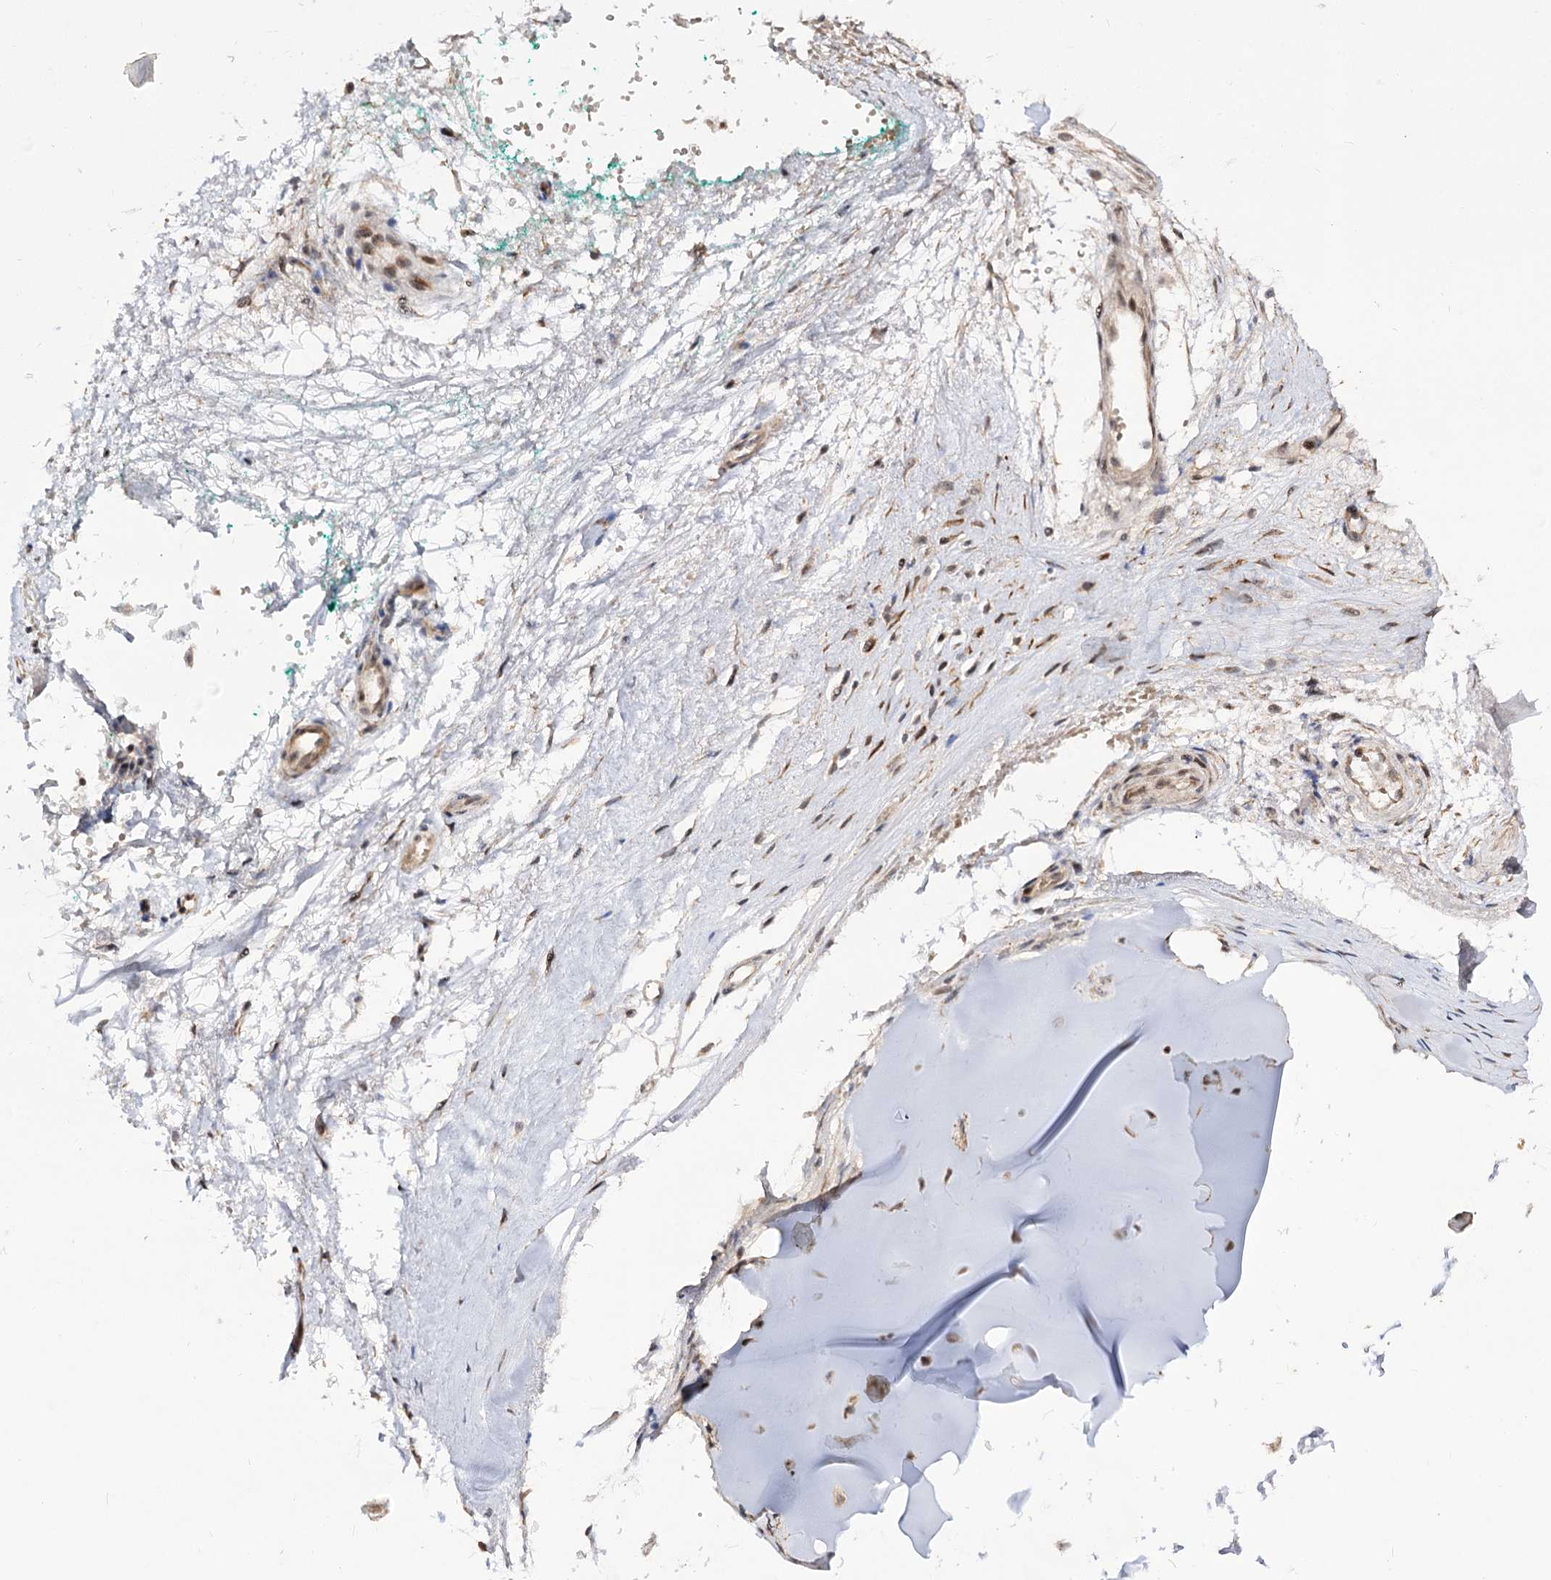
{"staining": {"intensity": "moderate", "quantity": "<25%", "location": "nuclear"}, "tissue": "adipose tissue", "cell_type": "Adipocytes", "image_type": "normal", "snomed": [{"axis": "morphology", "description": "Normal tissue, NOS"}, {"axis": "morphology", "description": "Basal cell carcinoma"}, {"axis": "topography", "description": "Cartilage tissue"}, {"axis": "topography", "description": "Nasopharynx"}, {"axis": "topography", "description": "Oral tissue"}], "caption": "Adipocytes demonstrate low levels of moderate nuclear expression in about <25% of cells in benign adipose tissue.", "gene": "RRP9", "patient": {"sex": "female", "age": 77}}